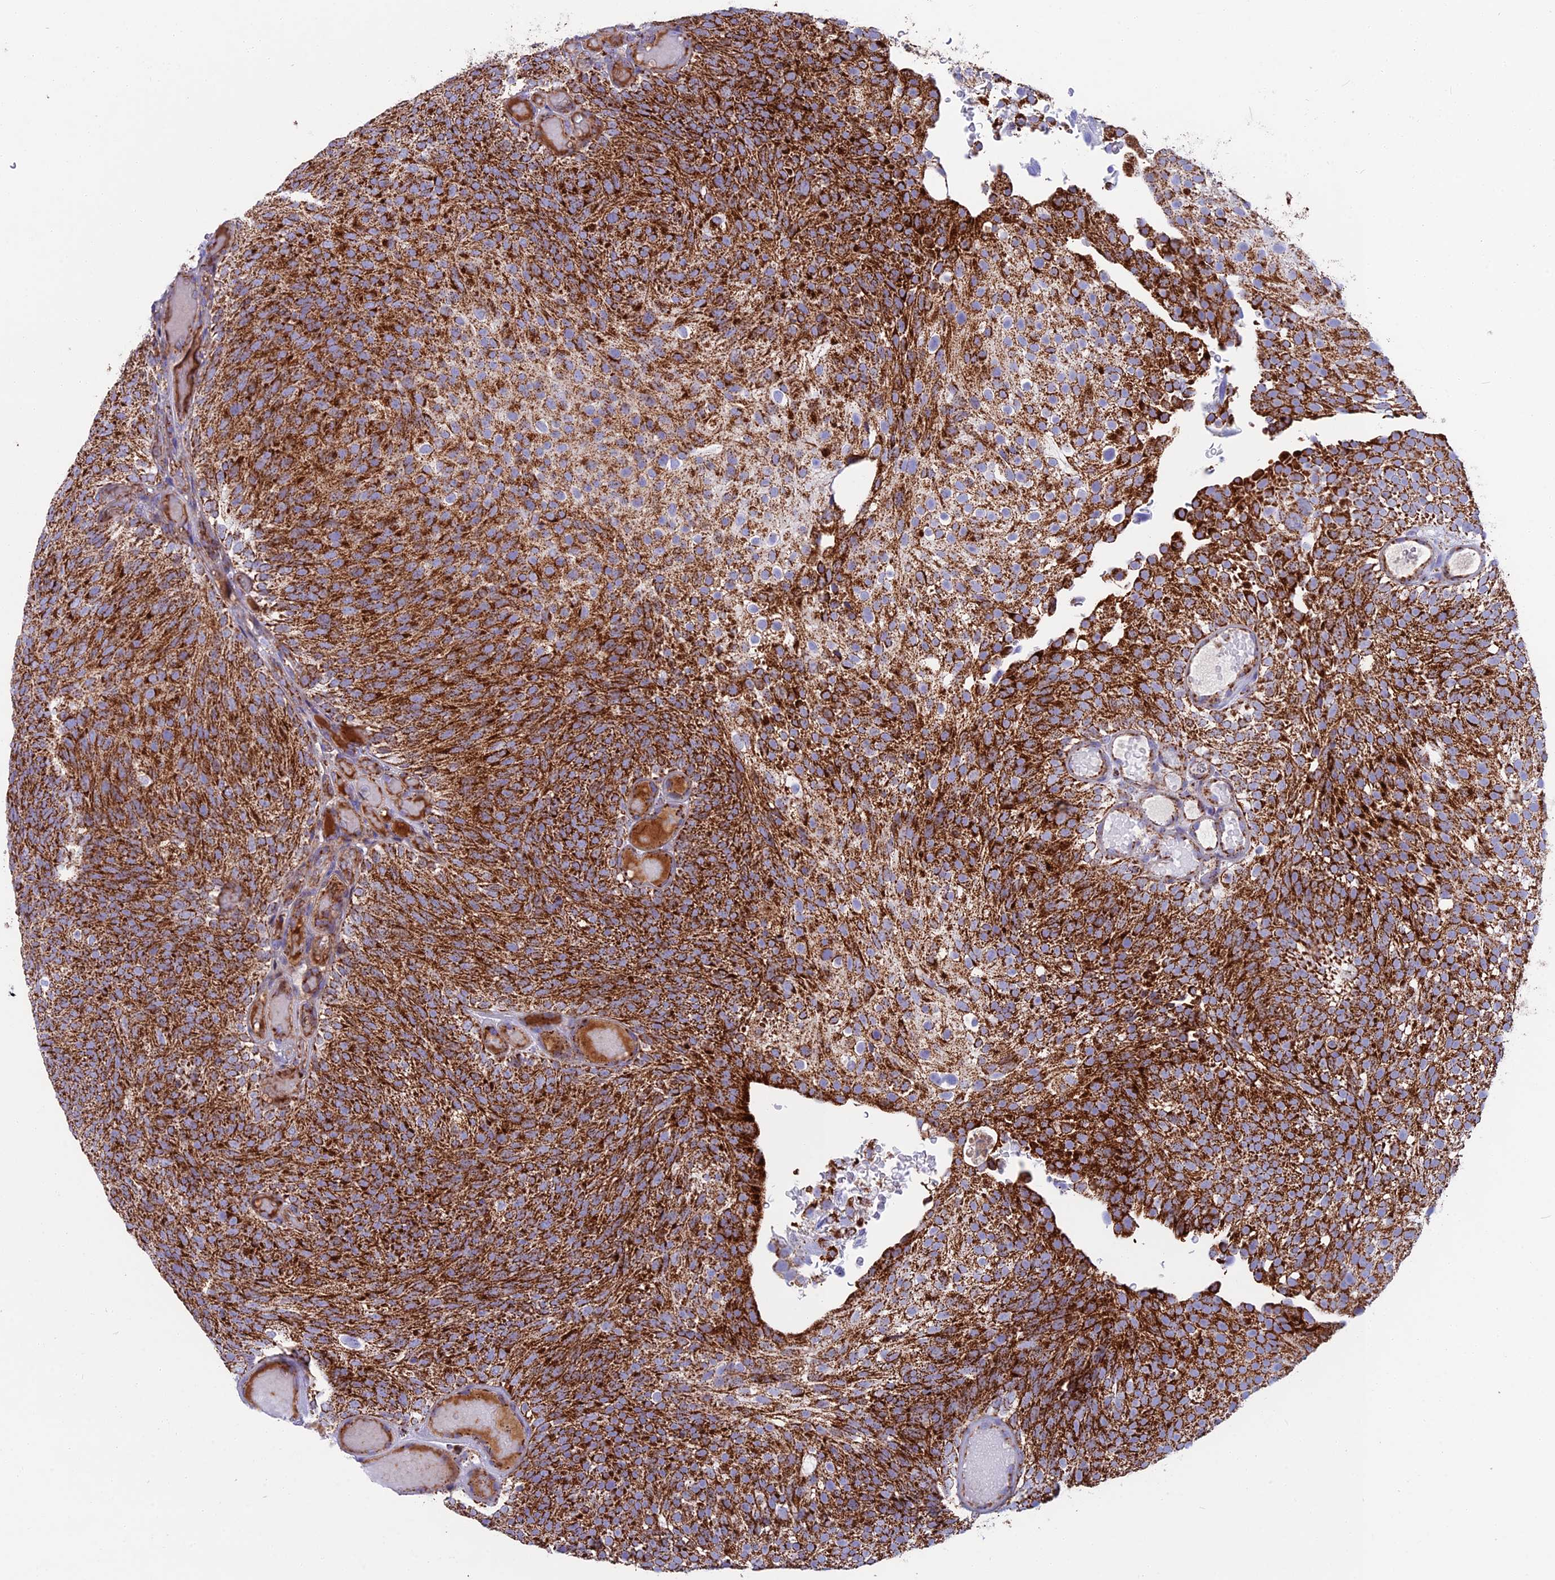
{"staining": {"intensity": "strong", "quantity": ">75%", "location": "cytoplasmic/membranous"}, "tissue": "urothelial cancer", "cell_type": "Tumor cells", "image_type": "cancer", "snomed": [{"axis": "morphology", "description": "Urothelial carcinoma, Low grade"}, {"axis": "topography", "description": "Urinary bladder"}], "caption": "Immunohistochemistry (IHC) photomicrograph of neoplastic tissue: low-grade urothelial carcinoma stained using IHC shows high levels of strong protein expression localized specifically in the cytoplasmic/membranous of tumor cells, appearing as a cytoplasmic/membranous brown color.", "gene": "CS", "patient": {"sex": "male", "age": 78}}